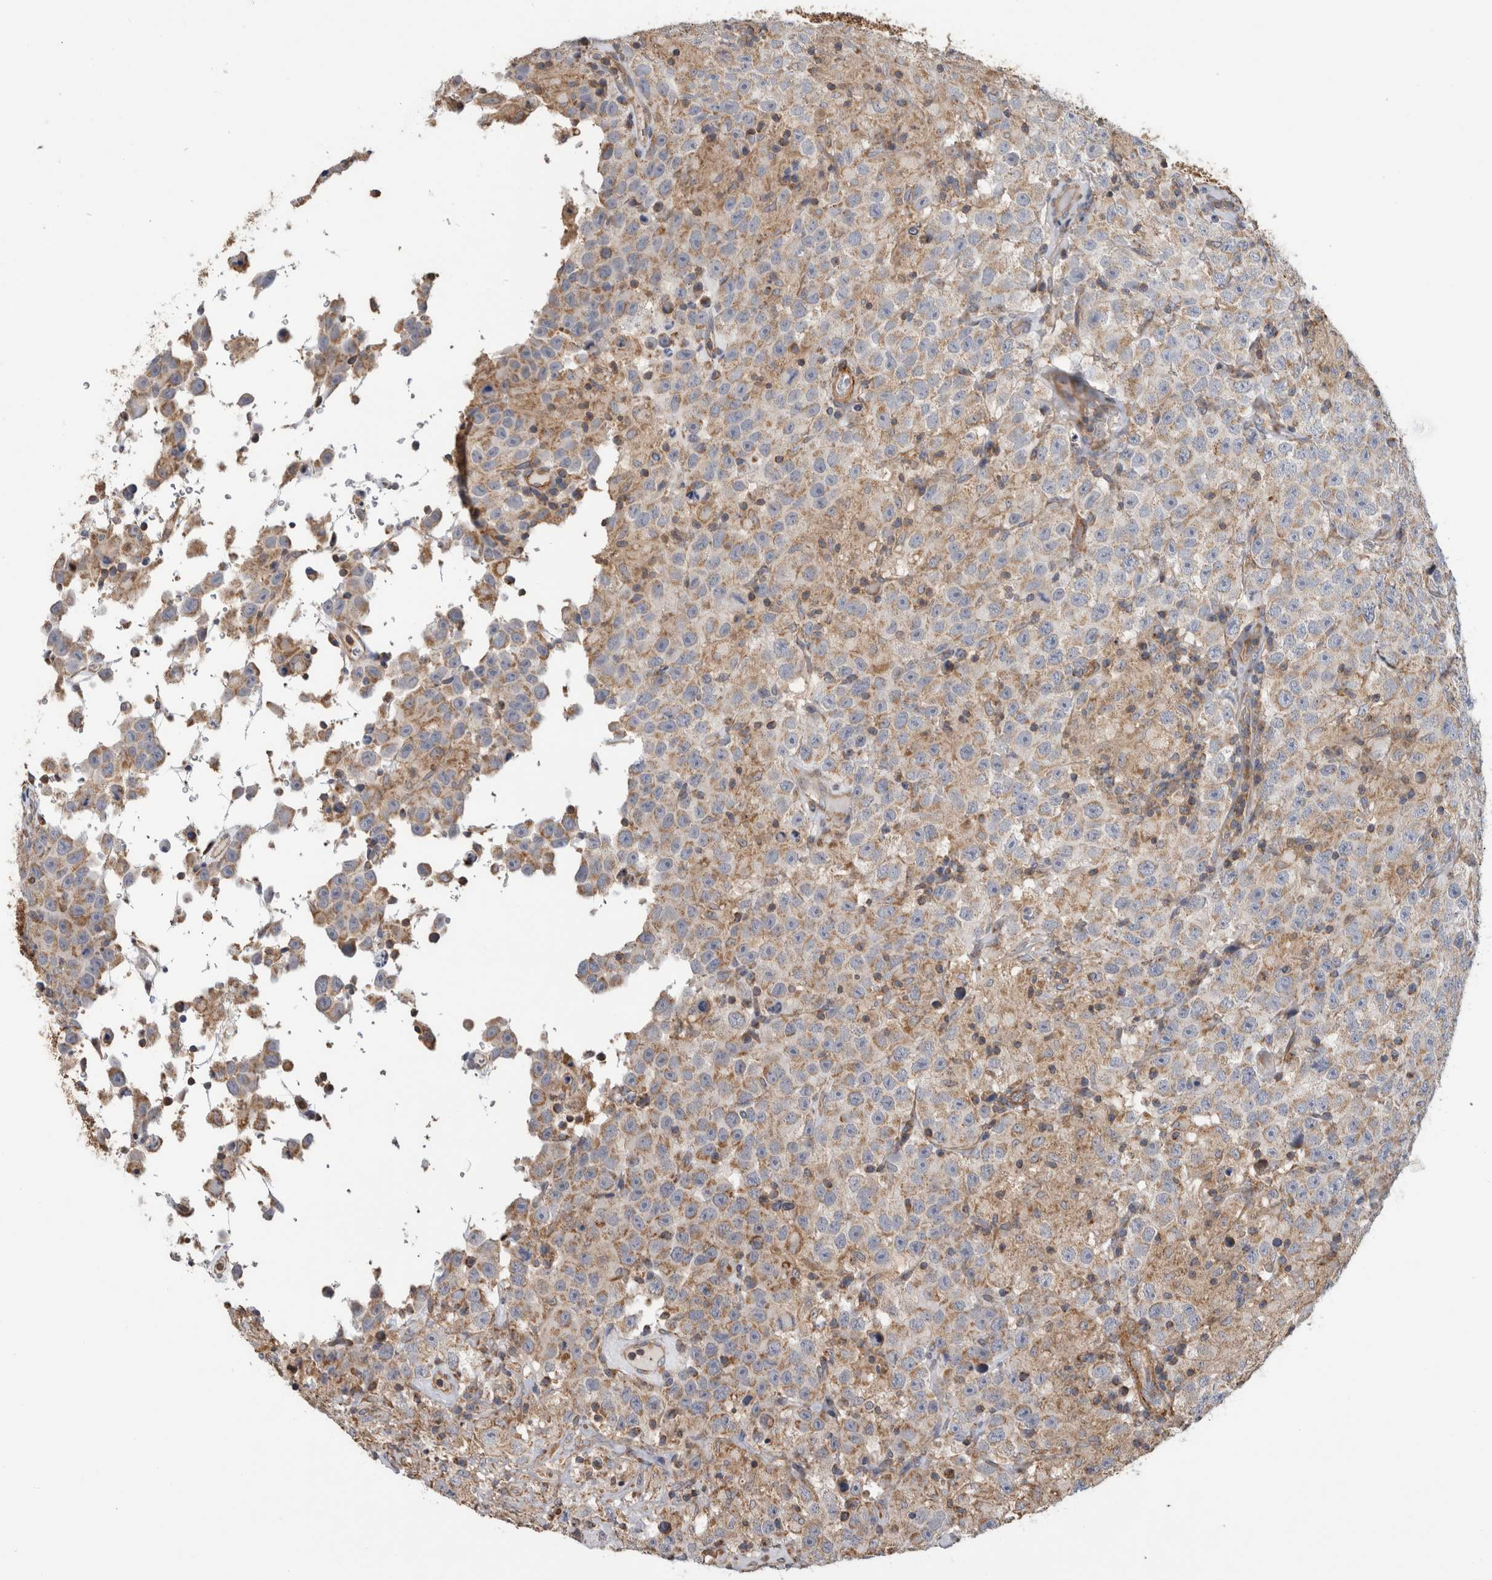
{"staining": {"intensity": "weak", "quantity": ">75%", "location": "cytoplasmic/membranous"}, "tissue": "testis cancer", "cell_type": "Tumor cells", "image_type": "cancer", "snomed": [{"axis": "morphology", "description": "Seminoma, NOS"}, {"axis": "topography", "description": "Testis"}], "caption": "This photomicrograph shows immunohistochemistry (IHC) staining of human testis seminoma, with low weak cytoplasmic/membranous expression in approximately >75% of tumor cells.", "gene": "SFXN2", "patient": {"sex": "male", "age": 41}}